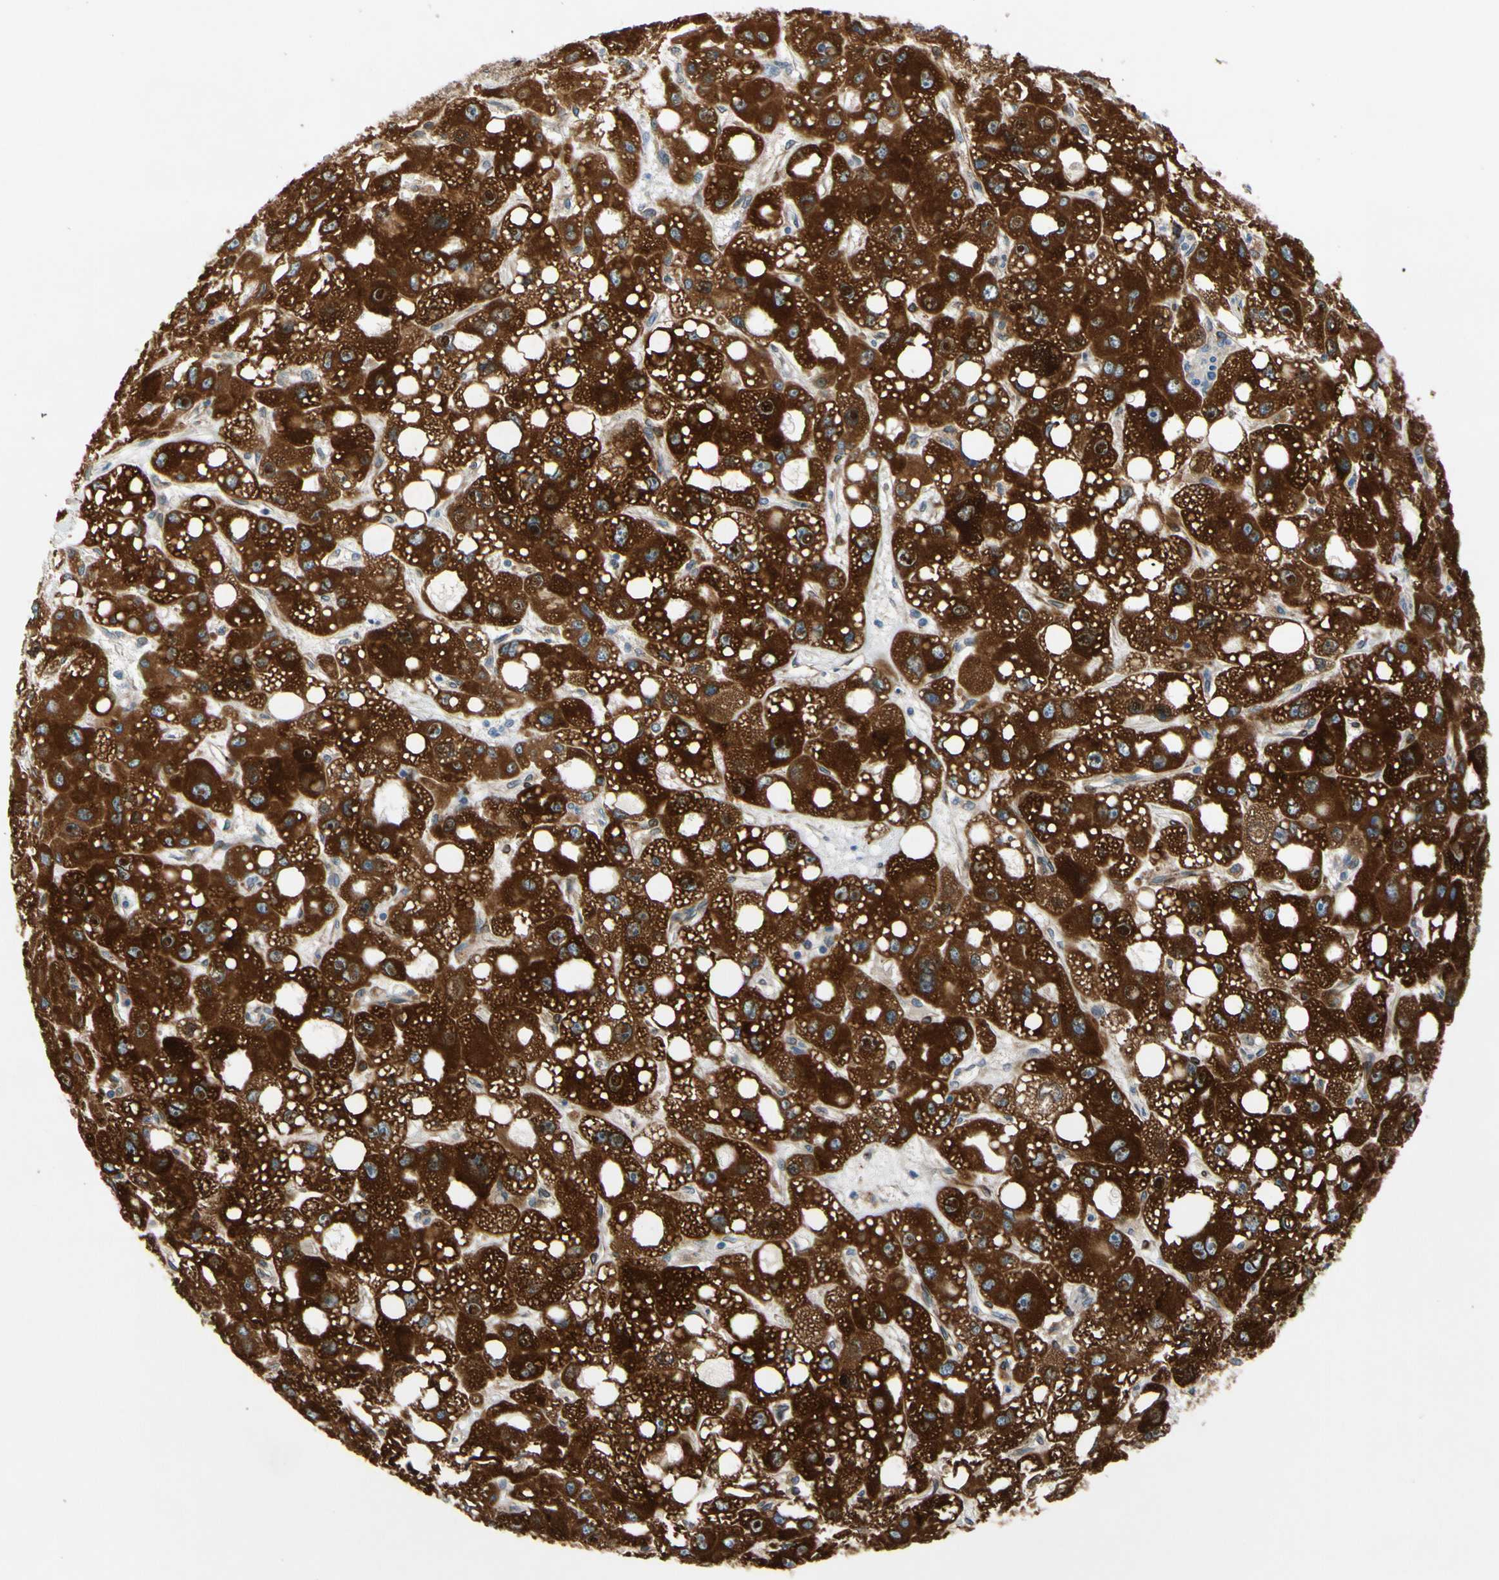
{"staining": {"intensity": "strong", "quantity": ">75%", "location": "cytoplasmic/membranous"}, "tissue": "liver cancer", "cell_type": "Tumor cells", "image_type": "cancer", "snomed": [{"axis": "morphology", "description": "Carcinoma, Hepatocellular, NOS"}, {"axis": "topography", "description": "Liver"}], "caption": "Liver cancer stained with immunohistochemistry (IHC) exhibits strong cytoplasmic/membranous staining in about >75% of tumor cells.", "gene": "PRXL2A", "patient": {"sex": "male", "age": 55}}